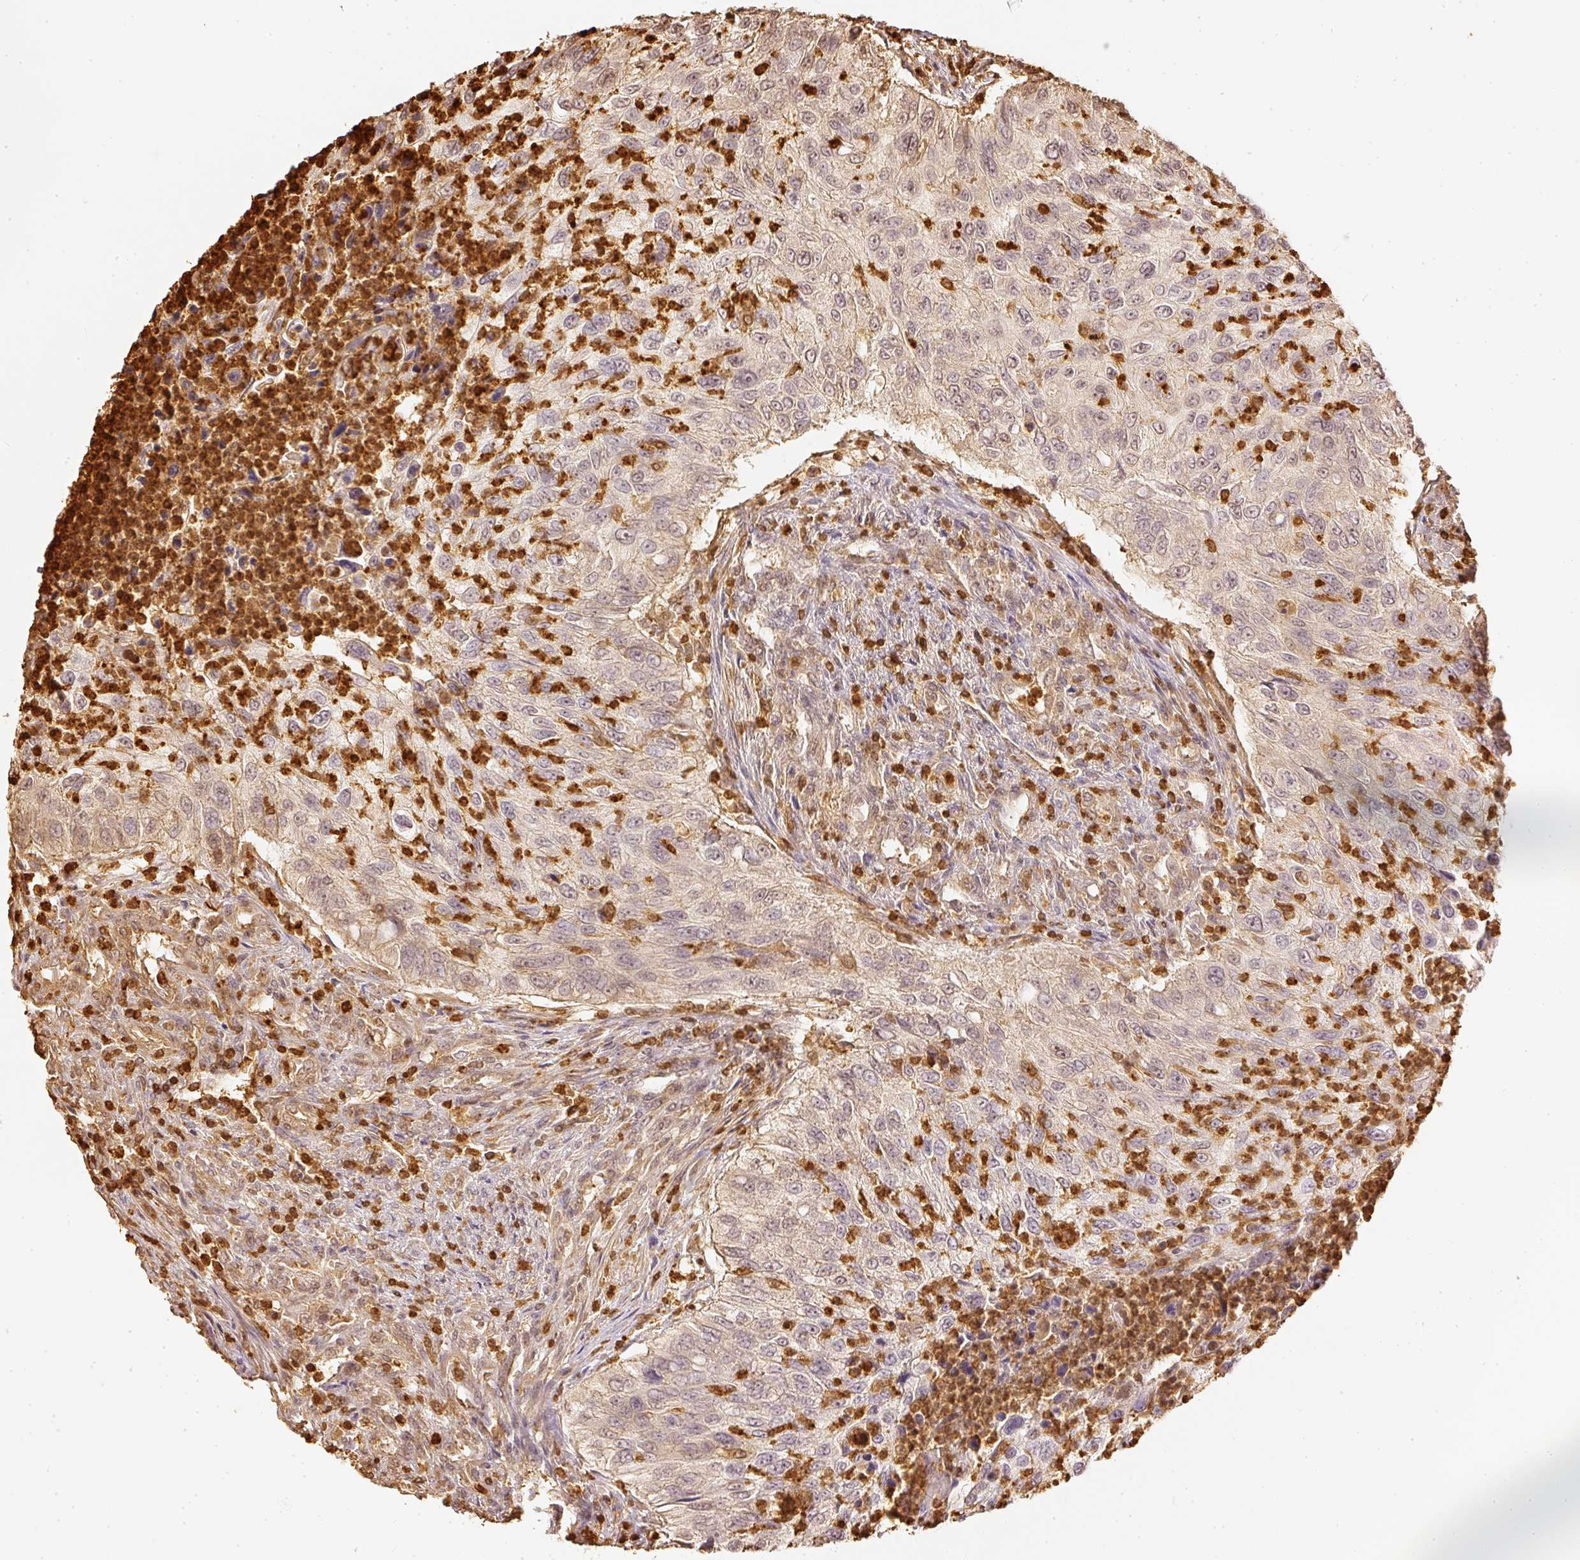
{"staining": {"intensity": "weak", "quantity": "25%-75%", "location": "cytoplasmic/membranous,nuclear"}, "tissue": "urothelial cancer", "cell_type": "Tumor cells", "image_type": "cancer", "snomed": [{"axis": "morphology", "description": "Urothelial carcinoma, High grade"}, {"axis": "topography", "description": "Urinary bladder"}], "caption": "IHC photomicrograph of human urothelial cancer stained for a protein (brown), which demonstrates low levels of weak cytoplasmic/membranous and nuclear expression in about 25%-75% of tumor cells.", "gene": "PFN1", "patient": {"sex": "female", "age": 60}}